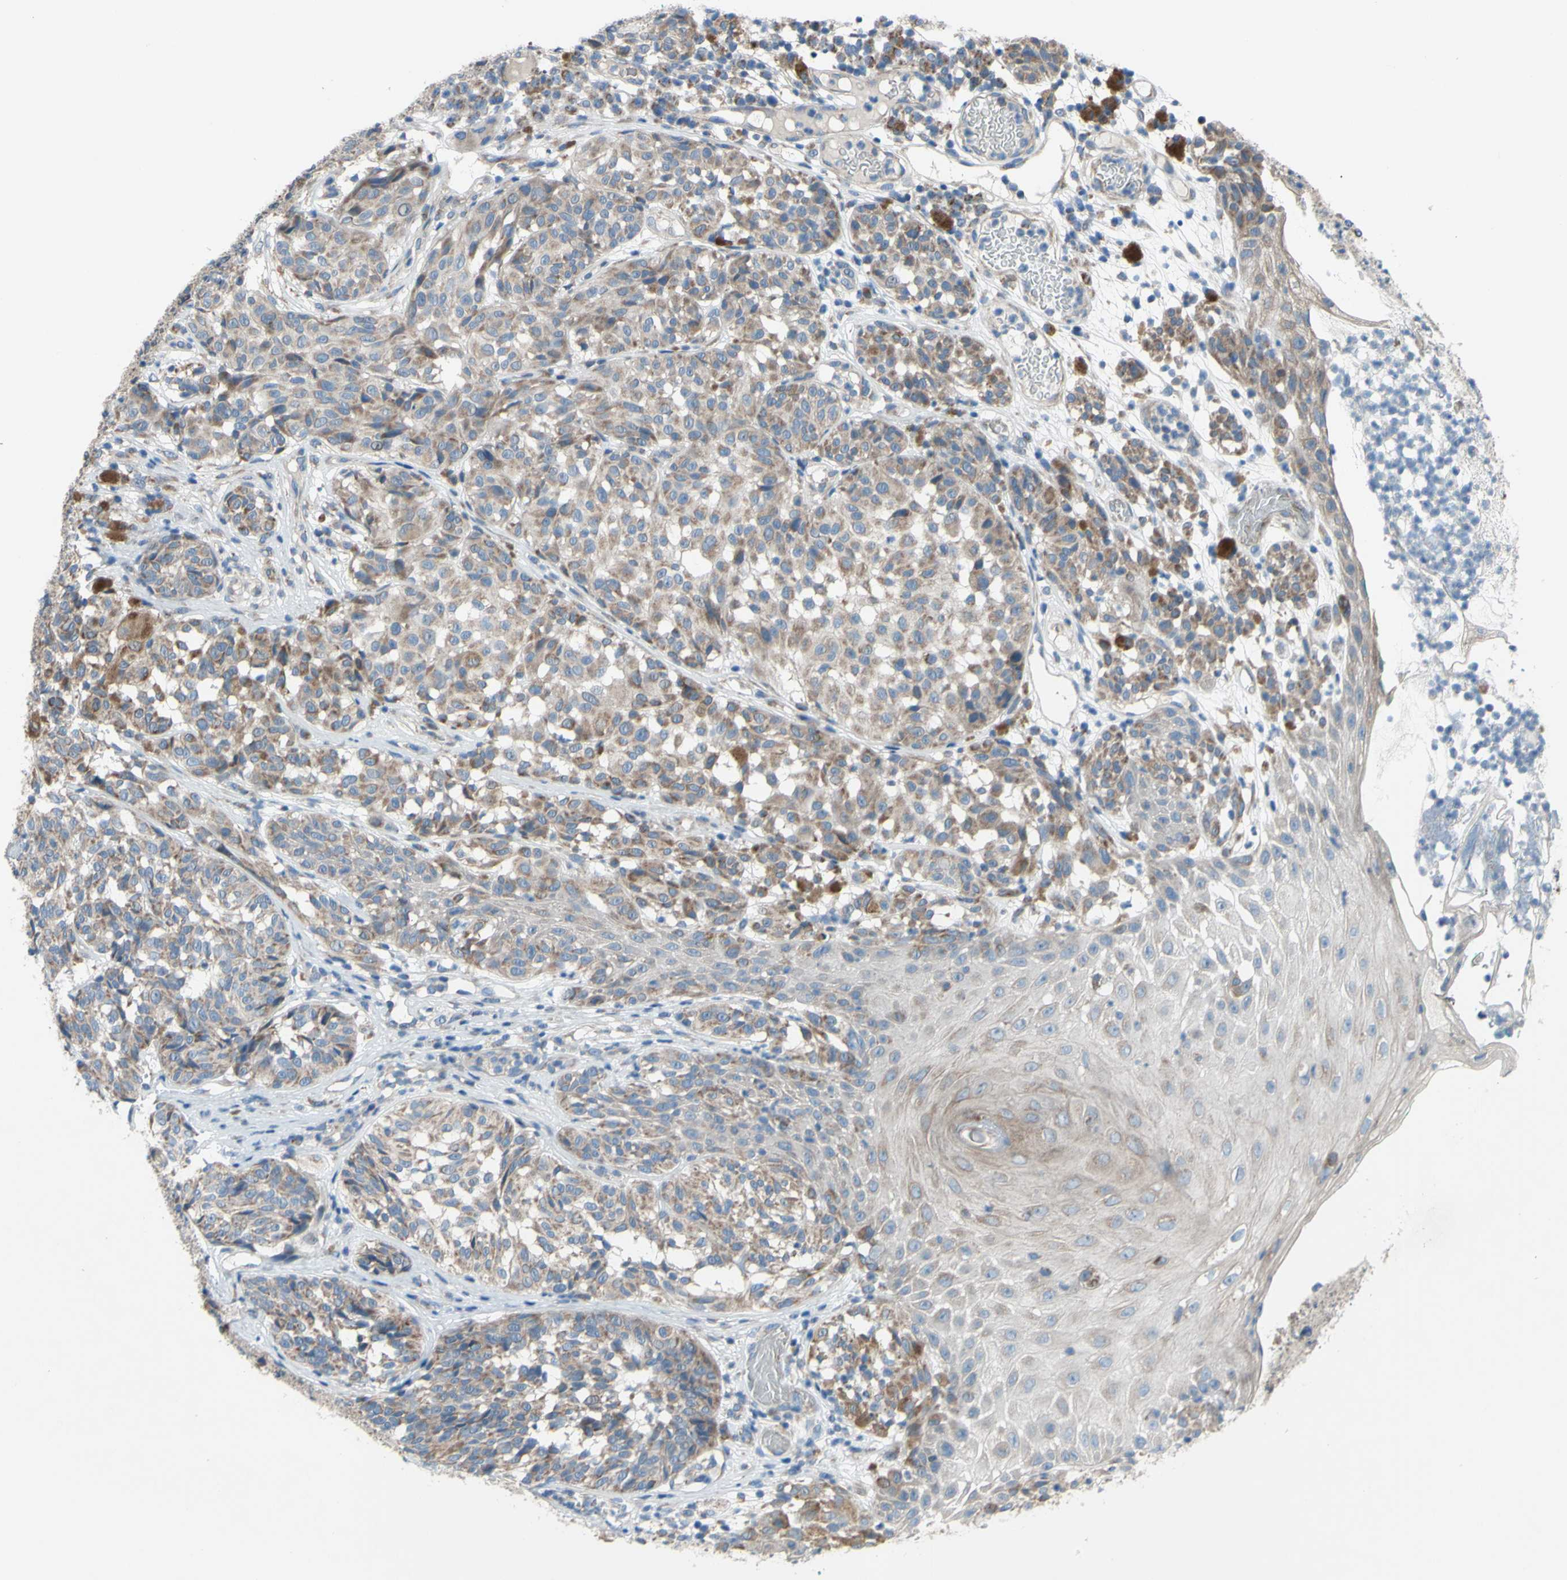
{"staining": {"intensity": "moderate", "quantity": ">75%", "location": "cytoplasmic/membranous"}, "tissue": "melanoma", "cell_type": "Tumor cells", "image_type": "cancer", "snomed": [{"axis": "morphology", "description": "Malignant melanoma, NOS"}, {"axis": "topography", "description": "Skin"}], "caption": "A brown stain labels moderate cytoplasmic/membranous expression of a protein in malignant melanoma tumor cells.", "gene": "GRAMD2B", "patient": {"sex": "female", "age": 46}}